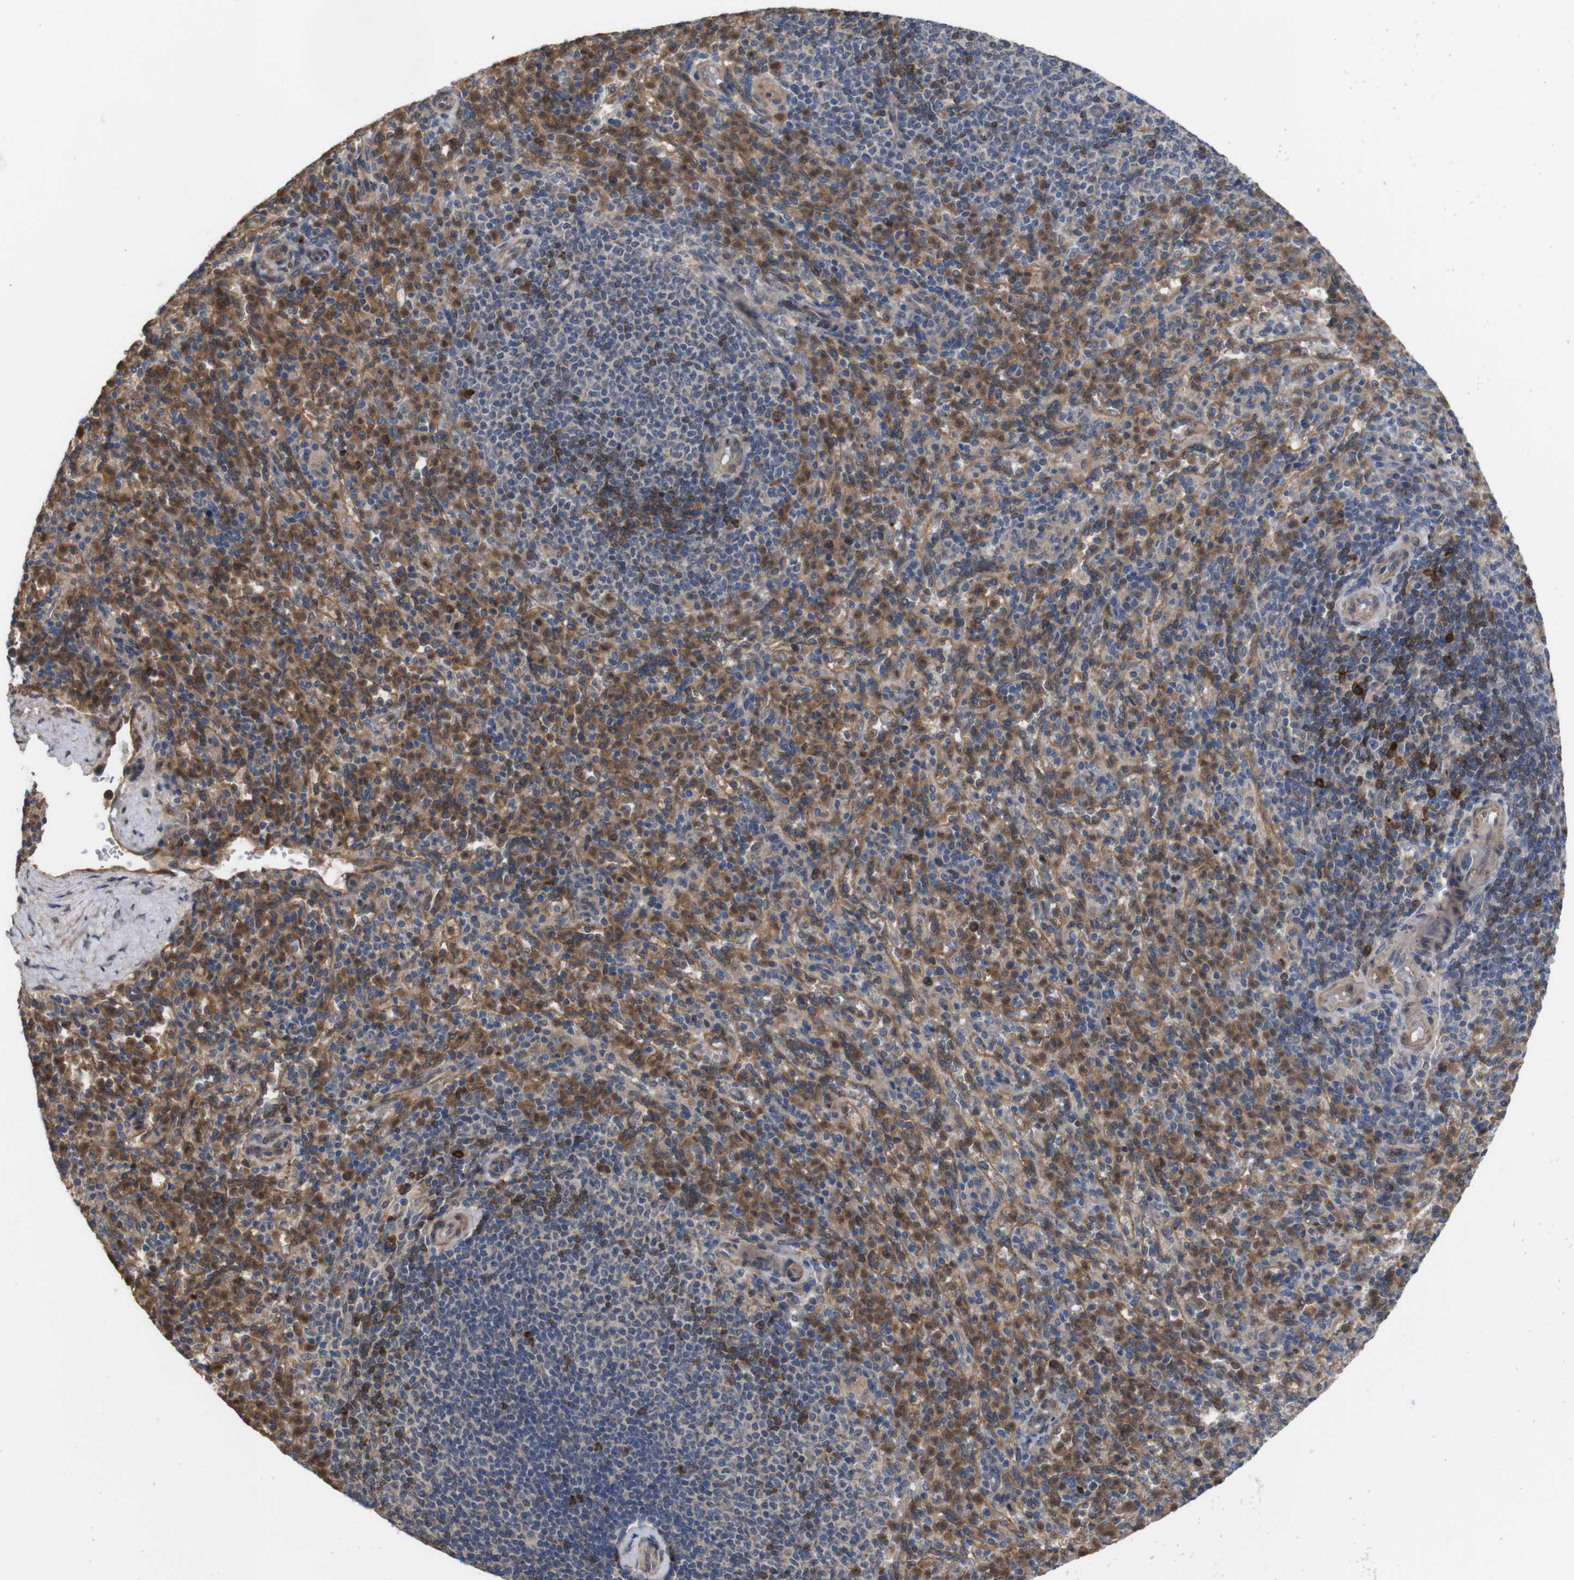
{"staining": {"intensity": "moderate", "quantity": "<25%", "location": "cytoplasmic/membranous"}, "tissue": "spleen", "cell_type": "Cells in red pulp", "image_type": "normal", "snomed": [{"axis": "morphology", "description": "Normal tissue, NOS"}, {"axis": "topography", "description": "Spleen"}], "caption": "A photomicrograph of human spleen stained for a protein reveals moderate cytoplasmic/membranous brown staining in cells in red pulp.", "gene": "TIAM1", "patient": {"sex": "male", "age": 36}}